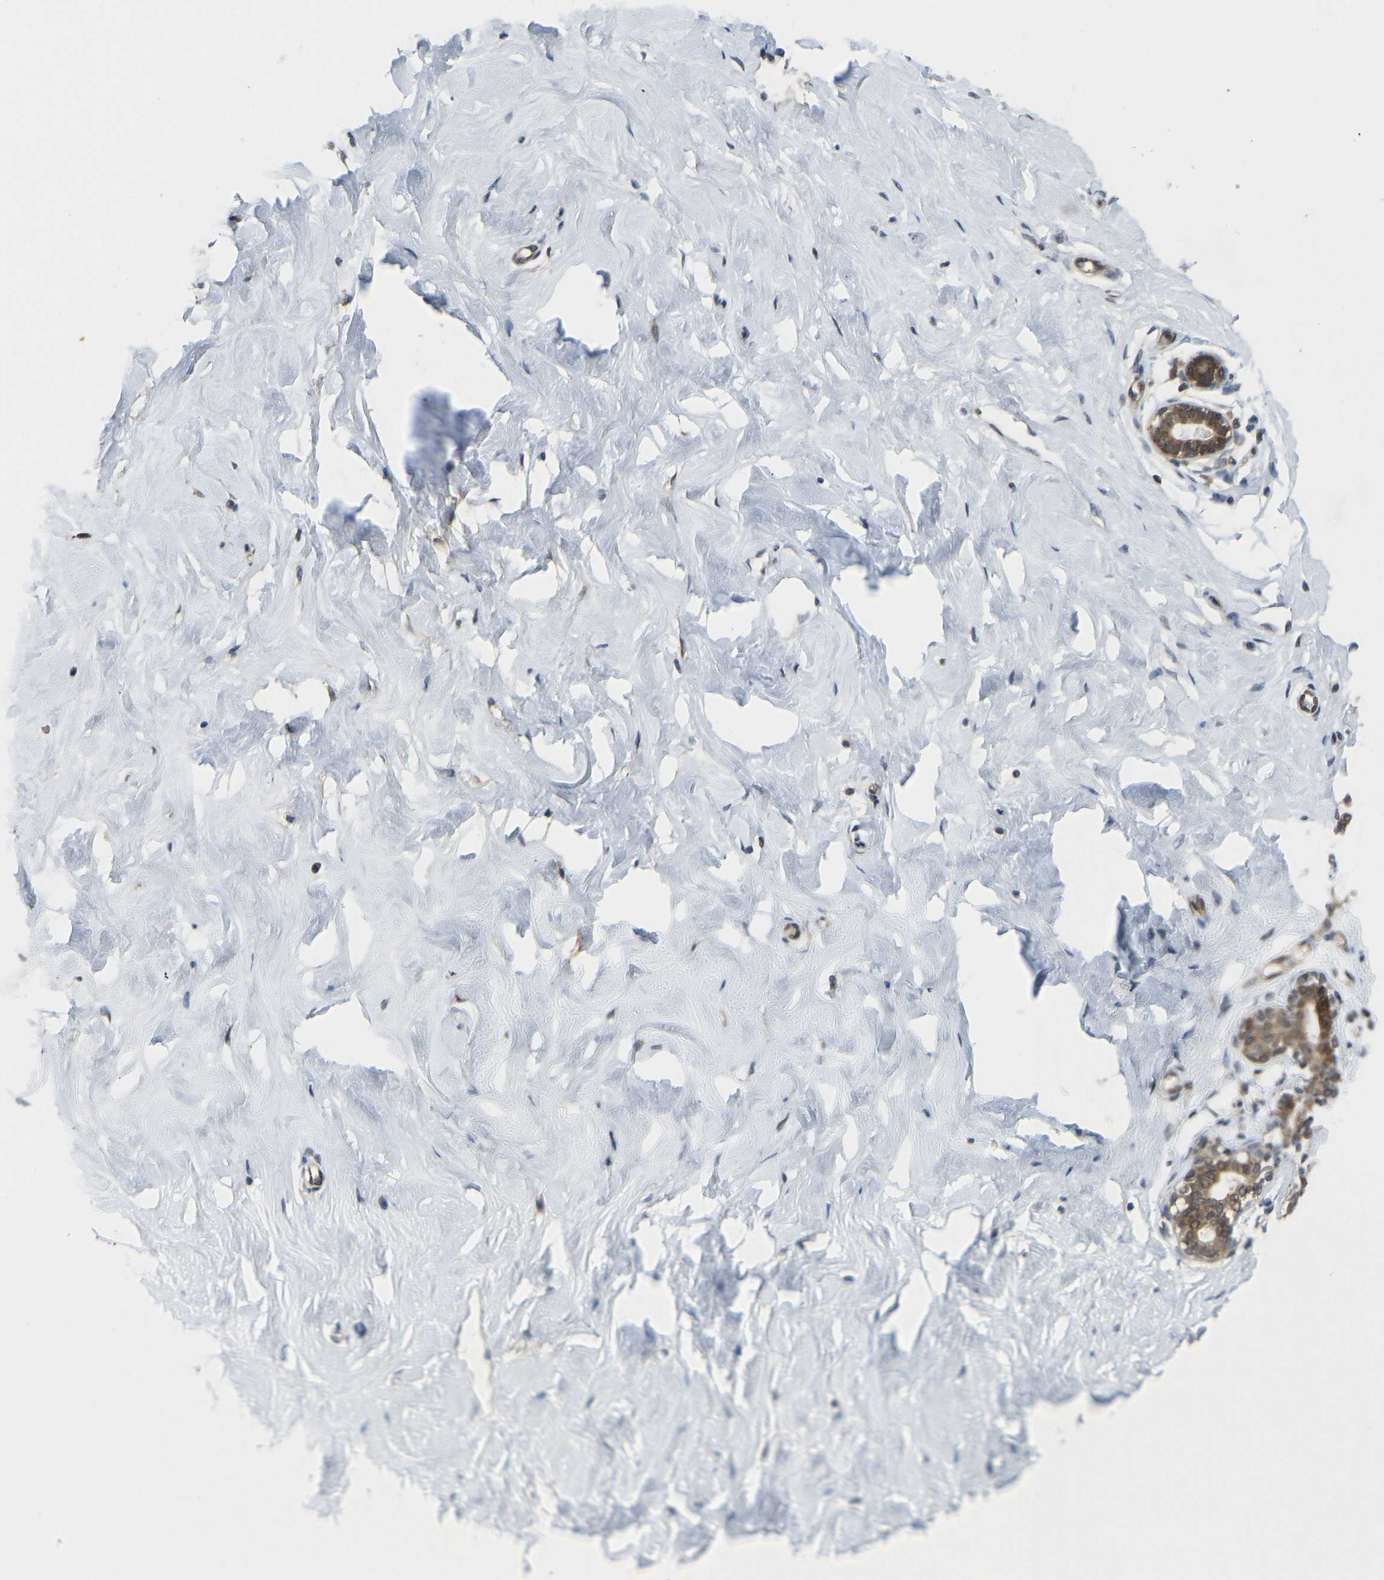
{"staining": {"intensity": "moderate", "quantity": ">75%", "location": "cytoplasmic/membranous"}, "tissue": "breast", "cell_type": "Adipocytes", "image_type": "normal", "snomed": [{"axis": "morphology", "description": "Normal tissue, NOS"}, {"axis": "topography", "description": "Breast"}], "caption": "About >75% of adipocytes in unremarkable breast demonstrate moderate cytoplasmic/membranous protein positivity as visualized by brown immunohistochemical staining.", "gene": "CCT8", "patient": {"sex": "female", "age": 23}}